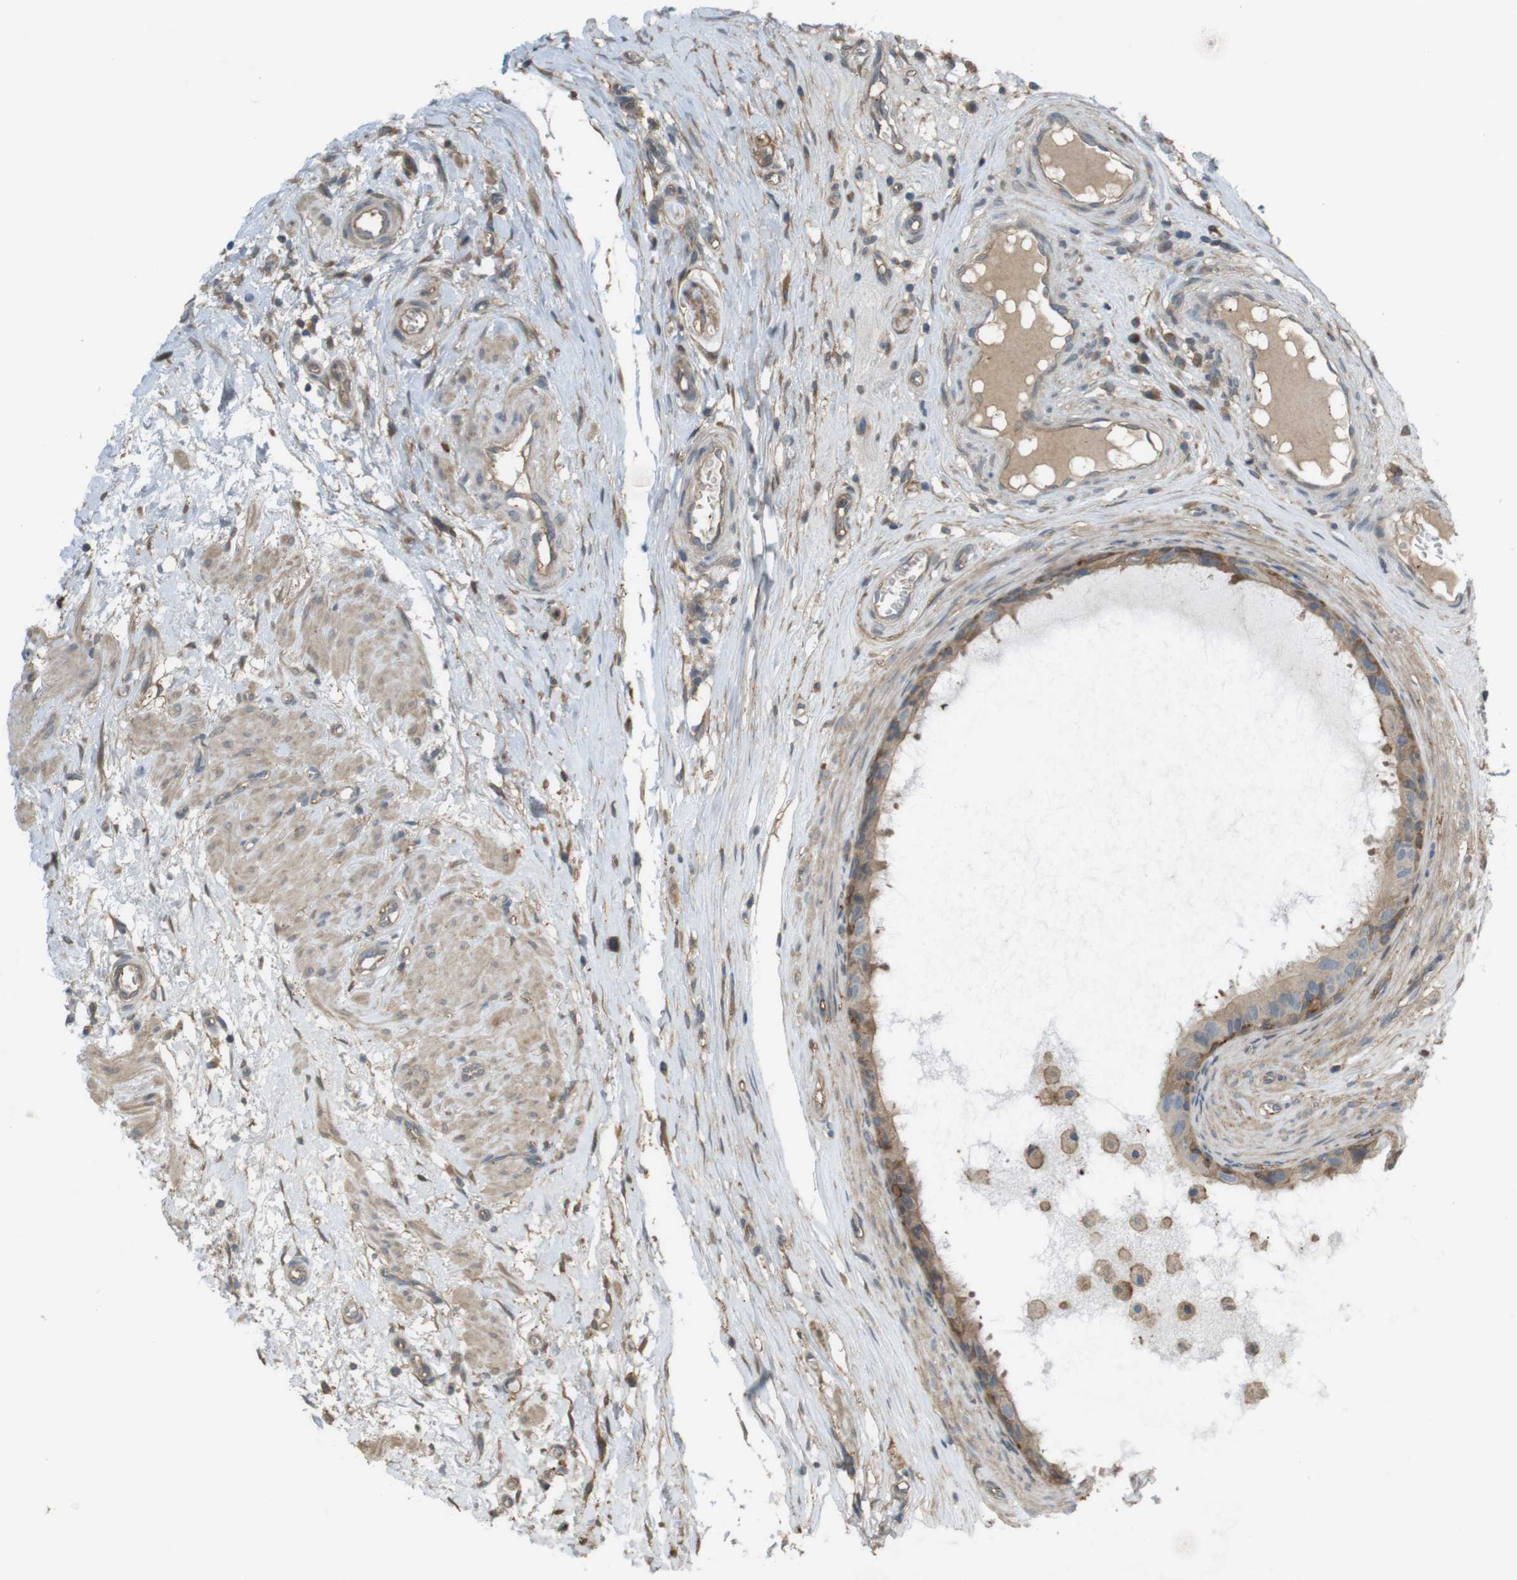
{"staining": {"intensity": "moderate", "quantity": ">75%", "location": "cytoplasmic/membranous"}, "tissue": "epididymis", "cell_type": "Glandular cells", "image_type": "normal", "snomed": [{"axis": "morphology", "description": "Normal tissue, NOS"}, {"axis": "morphology", "description": "Inflammation, NOS"}, {"axis": "topography", "description": "Epididymis"}], "caption": "Normal epididymis displays moderate cytoplasmic/membranous staining in about >75% of glandular cells.", "gene": "DDAH2", "patient": {"sex": "male", "age": 85}}